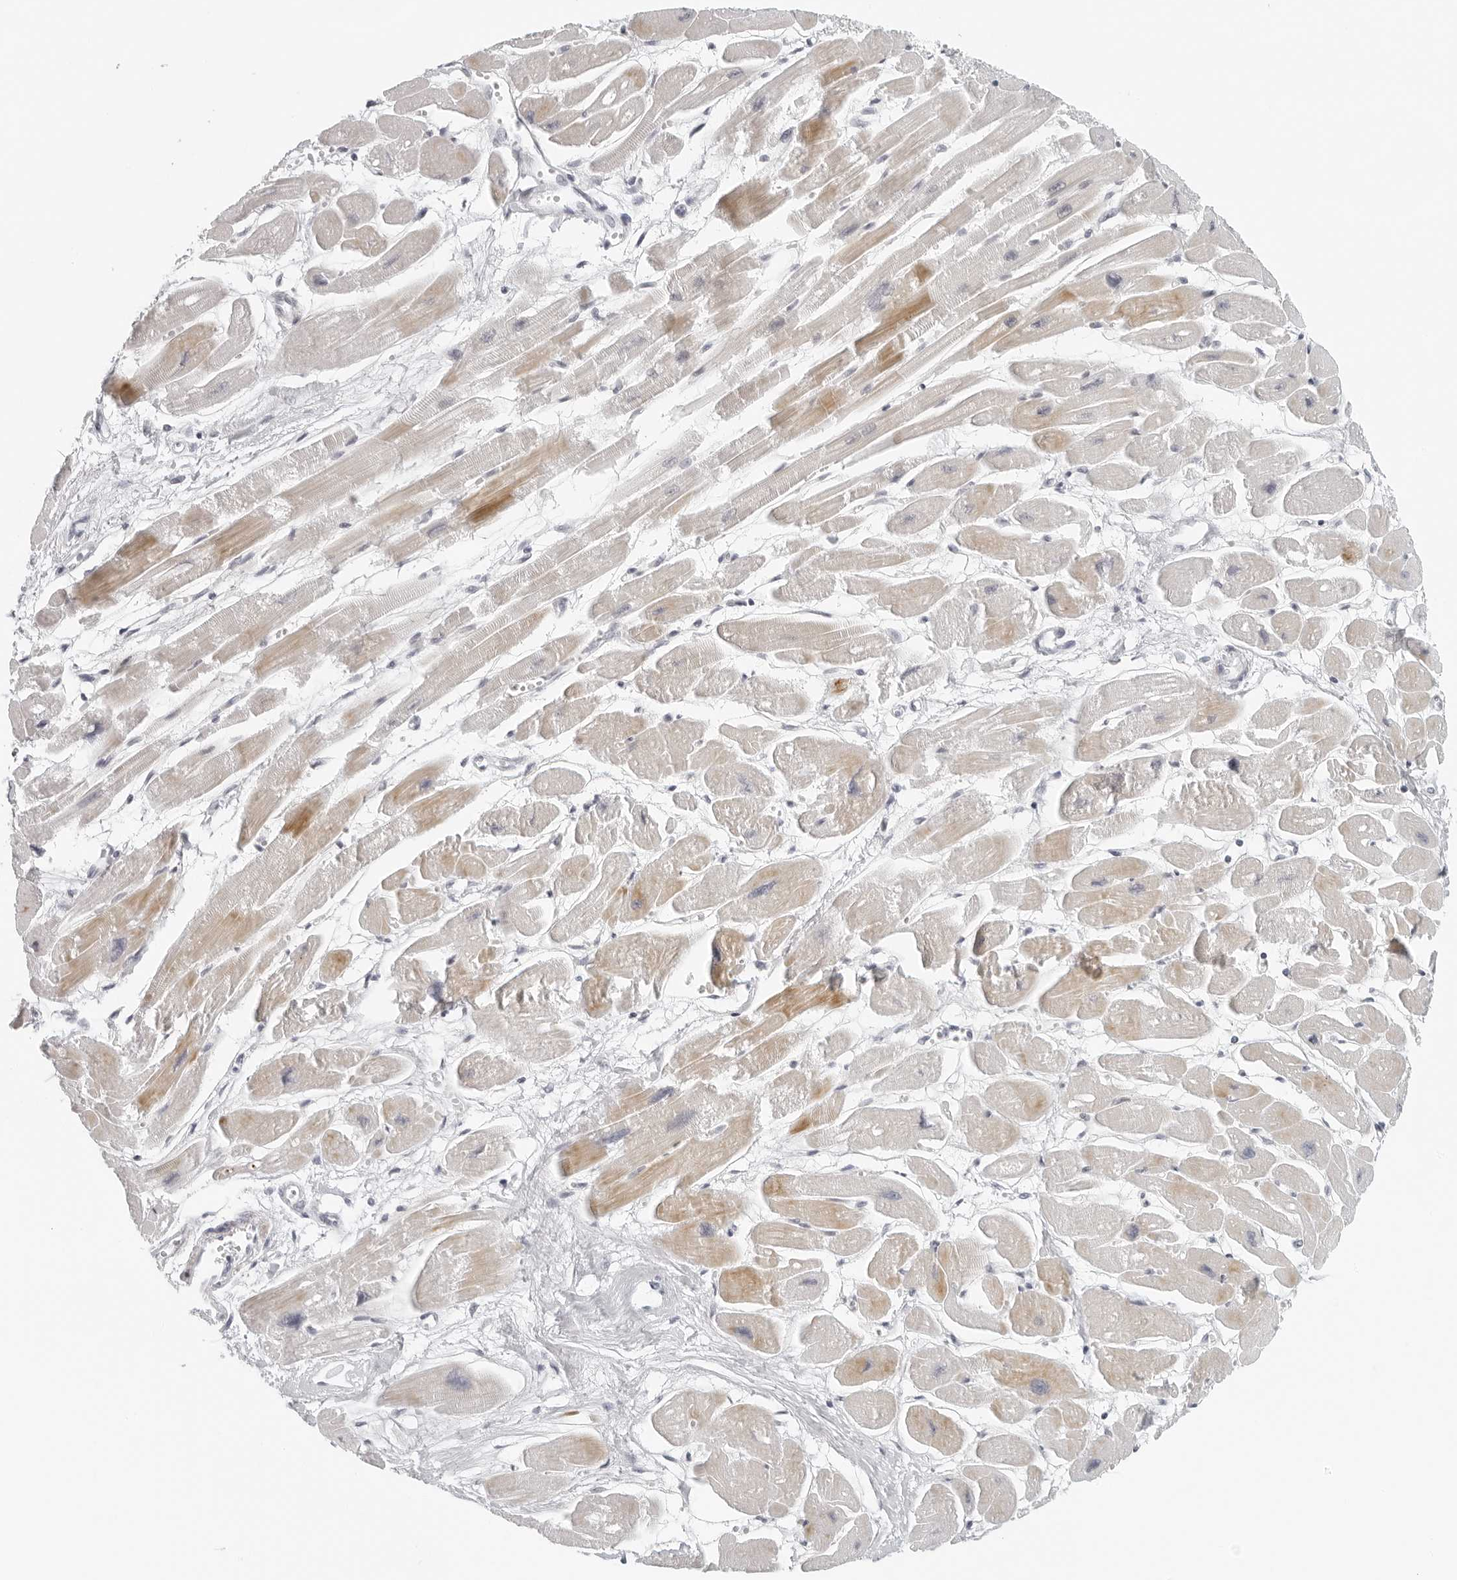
{"staining": {"intensity": "moderate", "quantity": "<25%", "location": "cytoplasmic/membranous"}, "tissue": "heart muscle", "cell_type": "Cardiomyocytes", "image_type": "normal", "snomed": [{"axis": "morphology", "description": "Normal tissue, NOS"}, {"axis": "topography", "description": "Heart"}], "caption": "Immunohistochemistry (IHC) of unremarkable heart muscle exhibits low levels of moderate cytoplasmic/membranous positivity in about <25% of cardiomyocytes. The staining was performed using DAB (3,3'-diaminobenzidine), with brown indicating positive protein expression. Nuclei are stained blue with hematoxylin.", "gene": "RPS6KC1", "patient": {"sex": "female", "age": 54}}